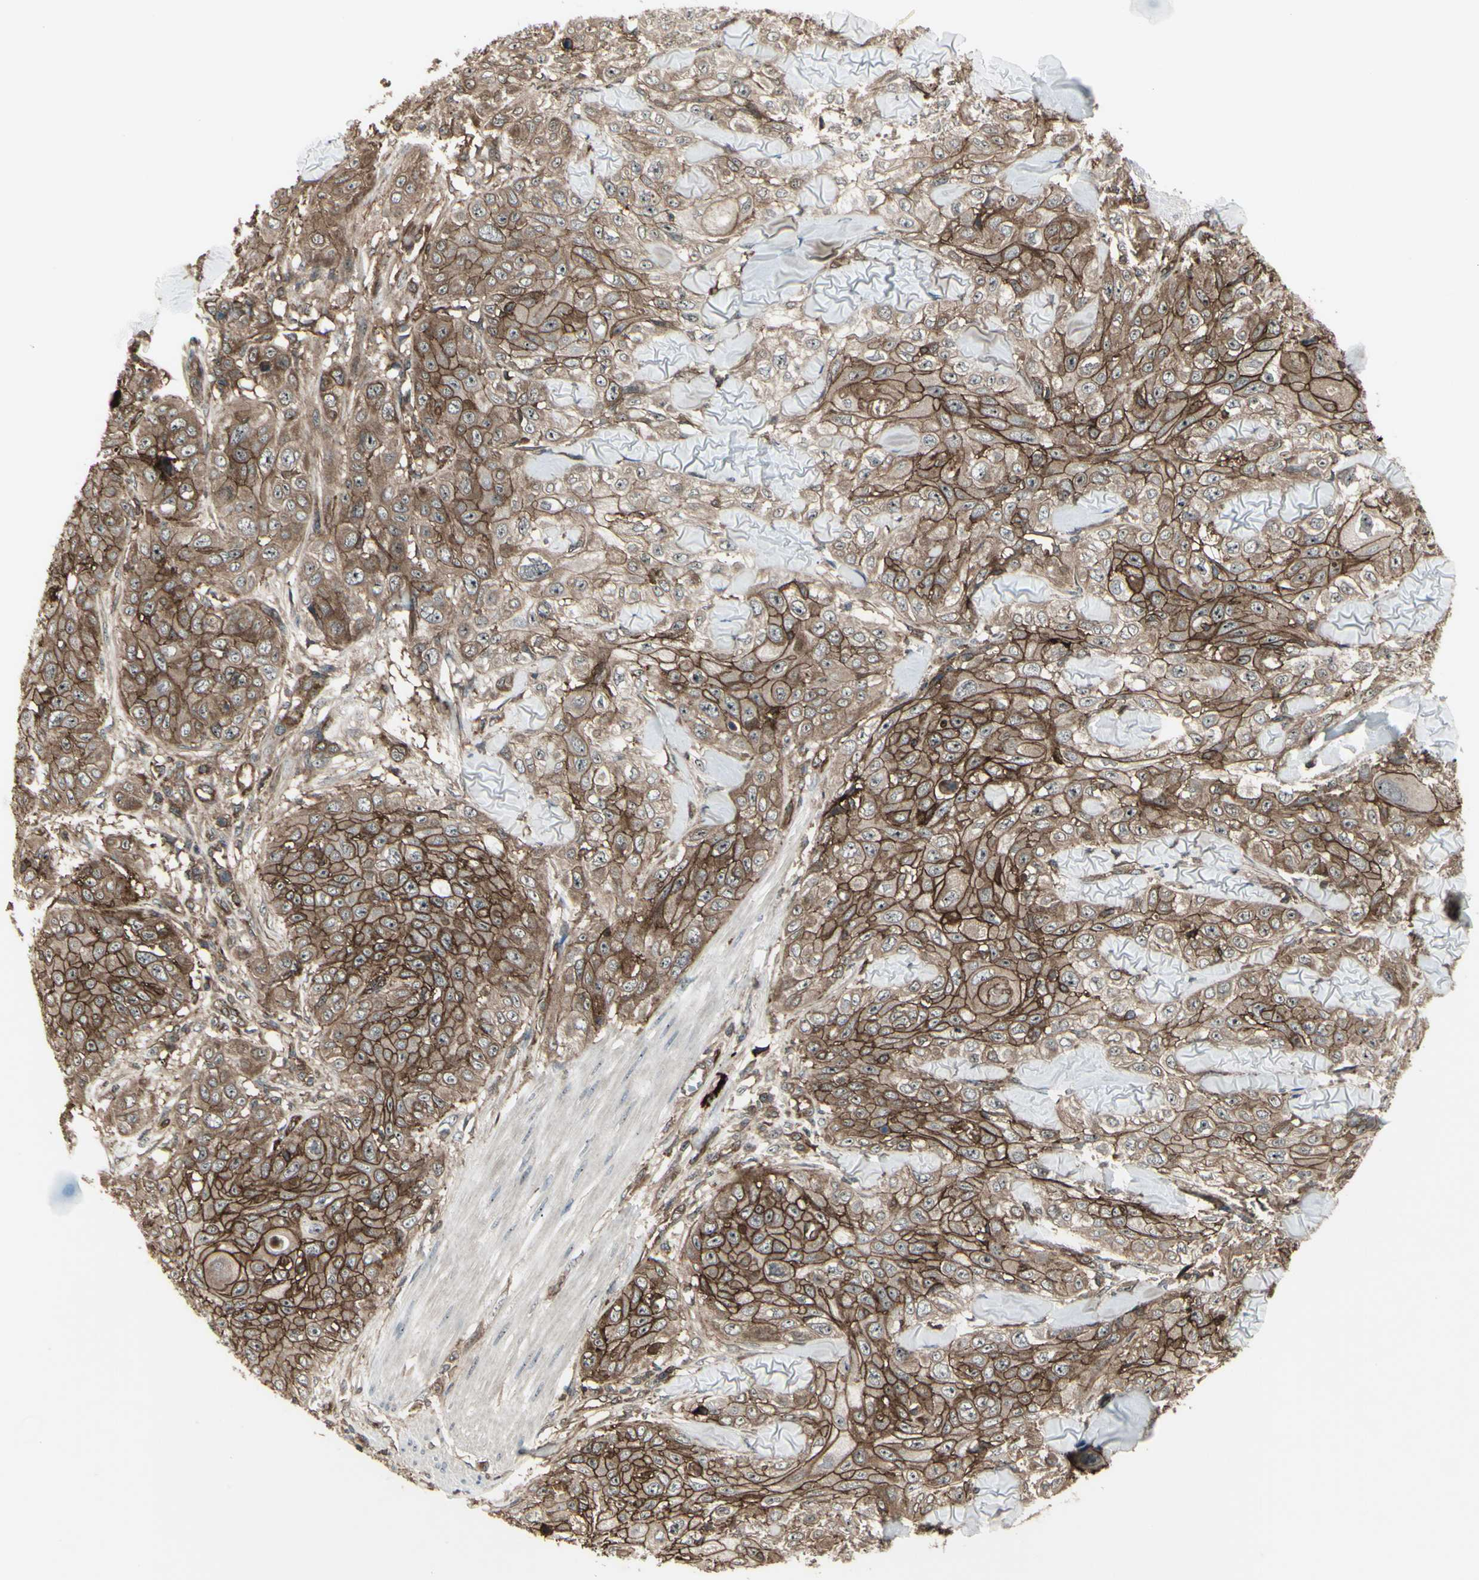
{"staining": {"intensity": "strong", "quantity": ">75%", "location": "cytoplasmic/membranous"}, "tissue": "skin cancer", "cell_type": "Tumor cells", "image_type": "cancer", "snomed": [{"axis": "morphology", "description": "Squamous cell carcinoma, NOS"}, {"axis": "topography", "description": "Skin"}], "caption": "Immunohistochemical staining of skin squamous cell carcinoma demonstrates strong cytoplasmic/membranous protein staining in approximately >75% of tumor cells.", "gene": "FXYD5", "patient": {"sex": "male", "age": 86}}